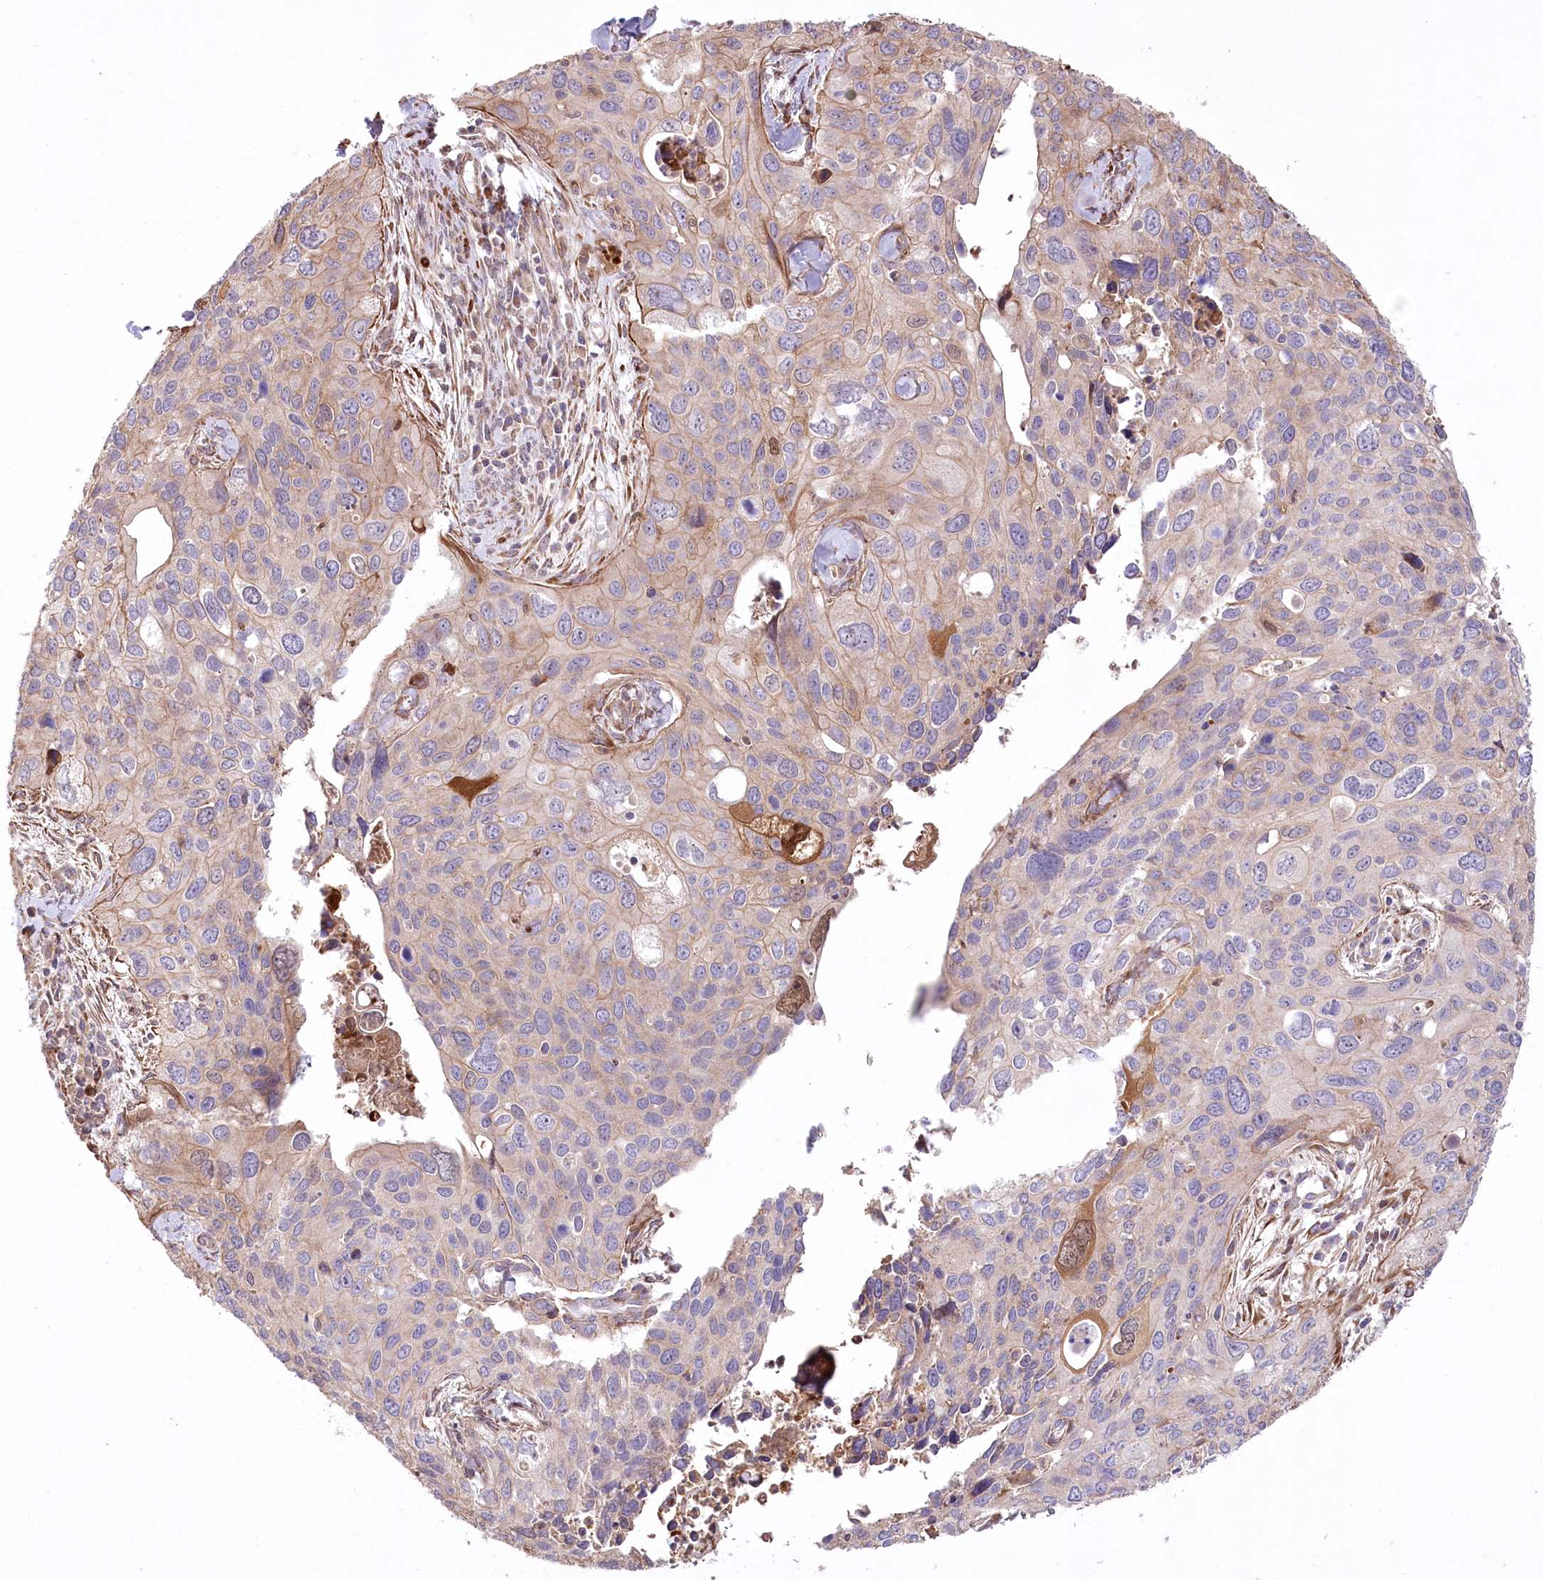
{"staining": {"intensity": "weak", "quantity": "25%-75%", "location": "cytoplasmic/membranous"}, "tissue": "cervical cancer", "cell_type": "Tumor cells", "image_type": "cancer", "snomed": [{"axis": "morphology", "description": "Squamous cell carcinoma, NOS"}, {"axis": "topography", "description": "Cervix"}], "caption": "Human cervical cancer stained with a brown dye exhibits weak cytoplasmic/membranous positive positivity in approximately 25%-75% of tumor cells.", "gene": "RNF24", "patient": {"sex": "female", "age": 55}}